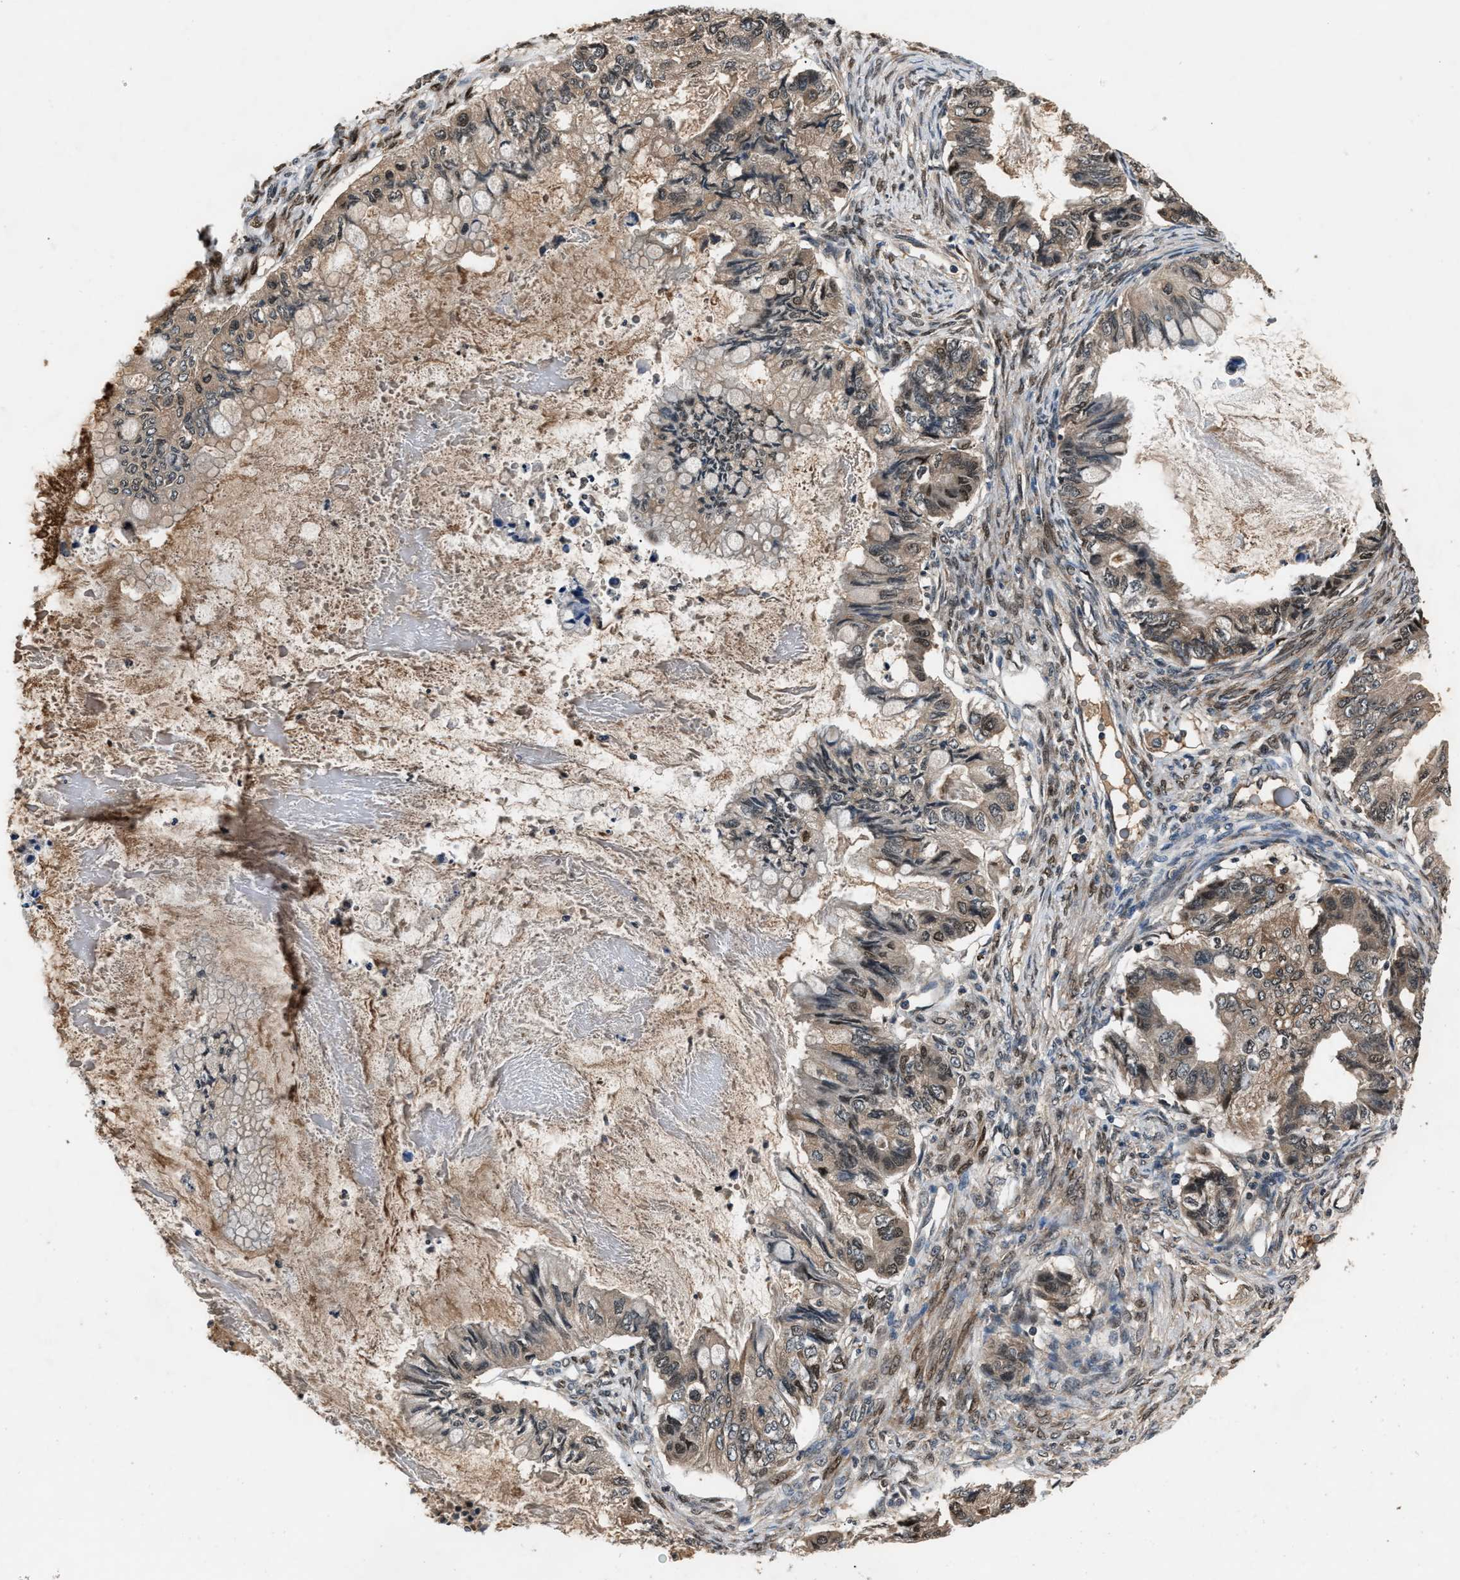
{"staining": {"intensity": "weak", "quantity": "25%-75%", "location": "cytoplasmic/membranous,nuclear"}, "tissue": "ovarian cancer", "cell_type": "Tumor cells", "image_type": "cancer", "snomed": [{"axis": "morphology", "description": "Cystadenocarcinoma, mucinous, NOS"}, {"axis": "topography", "description": "Ovary"}], "caption": "A histopathology image of ovarian cancer stained for a protein displays weak cytoplasmic/membranous and nuclear brown staining in tumor cells.", "gene": "TP53I3", "patient": {"sex": "female", "age": 80}}